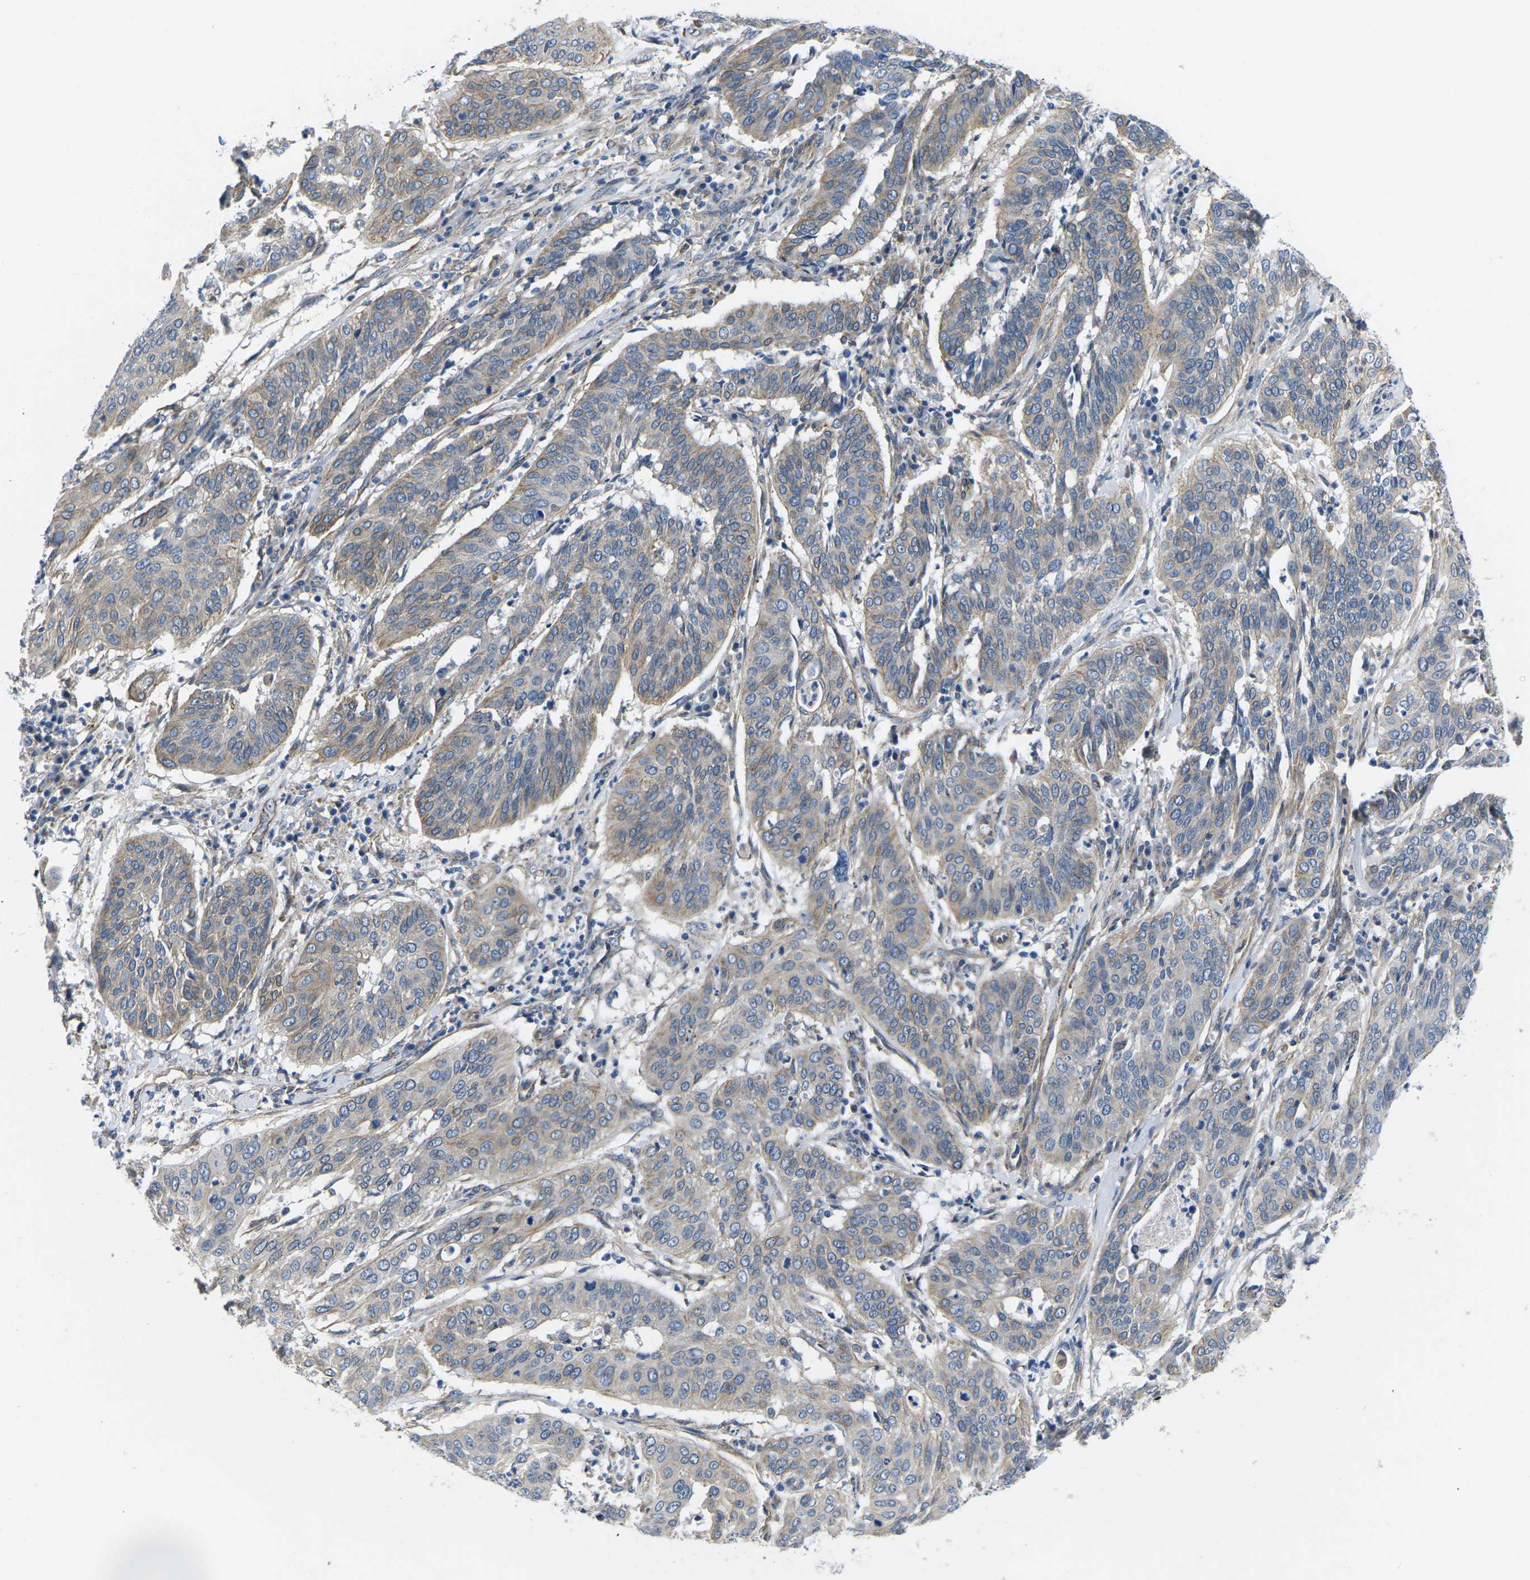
{"staining": {"intensity": "weak", "quantity": ">75%", "location": "cytoplasmic/membranous"}, "tissue": "cervical cancer", "cell_type": "Tumor cells", "image_type": "cancer", "snomed": [{"axis": "morphology", "description": "Normal tissue, NOS"}, {"axis": "morphology", "description": "Squamous cell carcinoma, NOS"}, {"axis": "topography", "description": "Cervix"}], "caption": "DAB immunohistochemical staining of human squamous cell carcinoma (cervical) reveals weak cytoplasmic/membranous protein positivity in approximately >75% of tumor cells.", "gene": "CTNND1", "patient": {"sex": "female", "age": 39}}